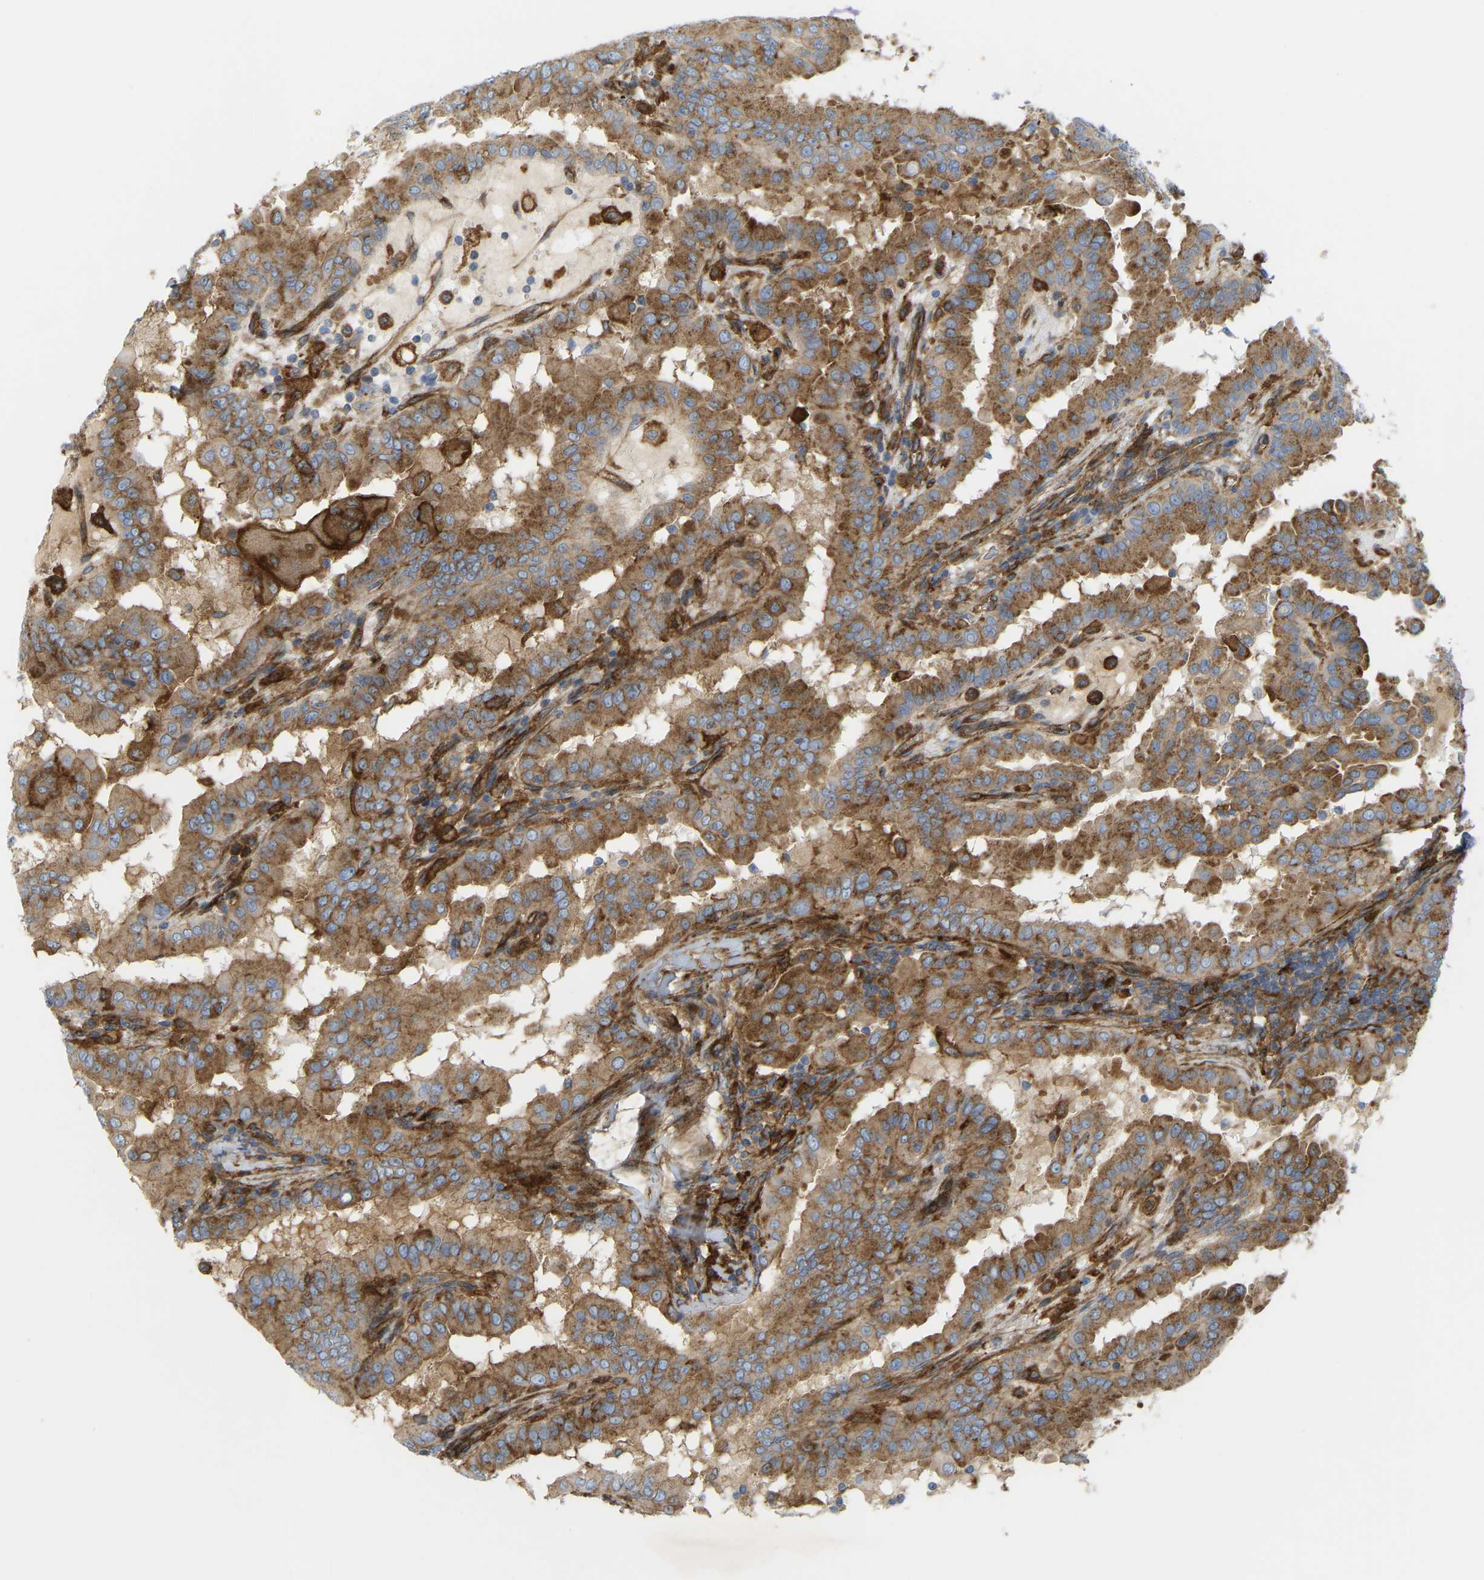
{"staining": {"intensity": "moderate", "quantity": ">75%", "location": "cytoplasmic/membranous"}, "tissue": "thyroid cancer", "cell_type": "Tumor cells", "image_type": "cancer", "snomed": [{"axis": "morphology", "description": "Papillary adenocarcinoma, NOS"}, {"axis": "topography", "description": "Thyroid gland"}], "caption": "Moderate cytoplasmic/membranous protein staining is seen in approximately >75% of tumor cells in thyroid cancer. (DAB IHC with brightfield microscopy, high magnification).", "gene": "PICALM", "patient": {"sex": "male", "age": 33}}